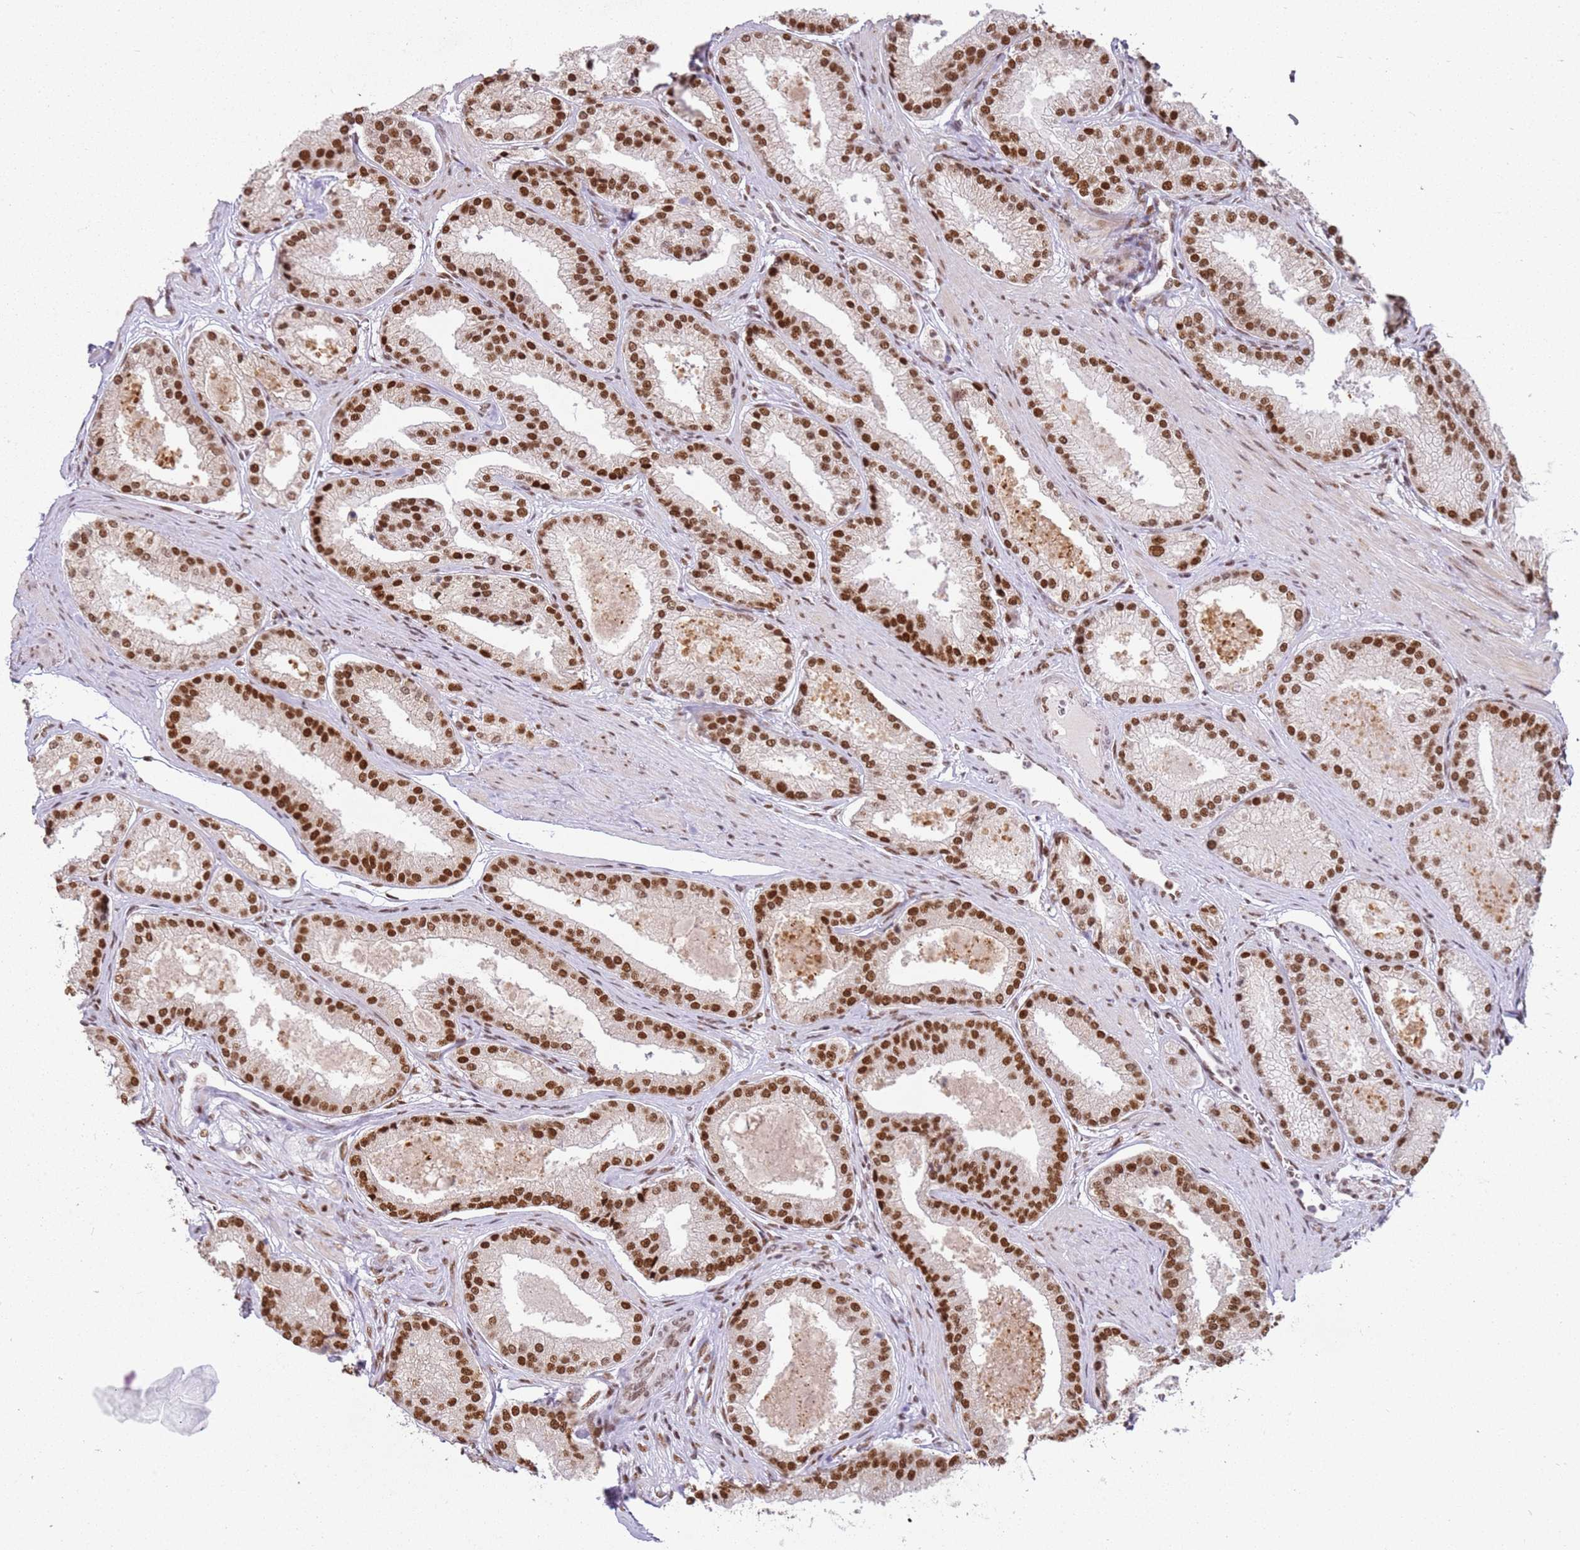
{"staining": {"intensity": "moderate", "quantity": ">75%", "location": "nuclear"}, "tissue": "prostate cancer", "cell_type": "Tumor cells", "image_type": "cancer", "snomed": [{"axis": "morphology", "description": "Adenocarcinoma, Low grade"}, {"axis": "topography", "description": "Prostate"}], "caption": "This is a photomicrograph of IHC staining of prostate cancer, which shows moderate expression in the nuclear of tumor cells.", "gene": "TENT4A", "patient": {"sex": "male", "age": 59}}